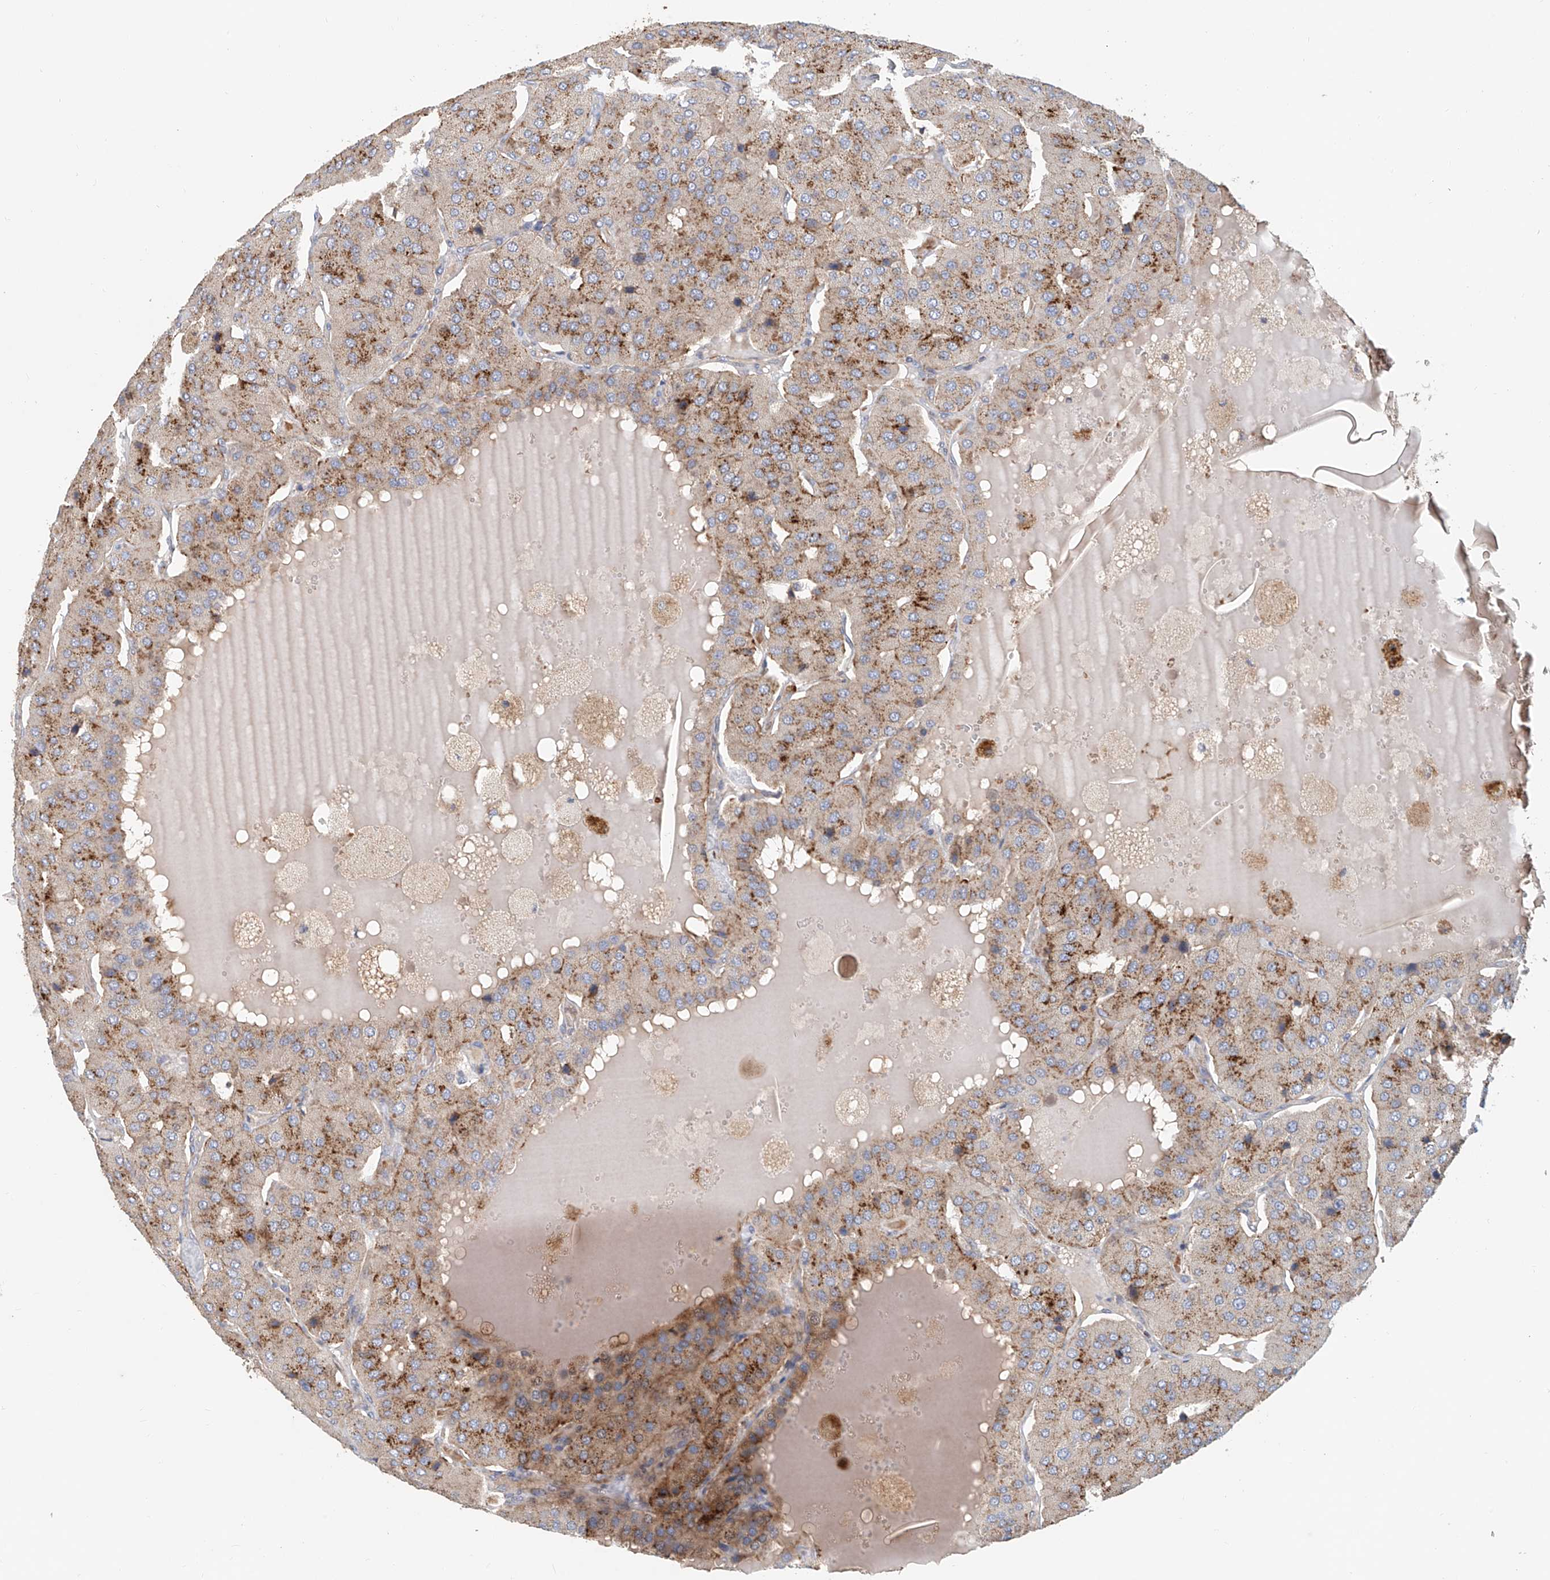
{"staining": {"intensity": "moderate", "quantity": "25%-75%", "location": "cytoplasmic/membranous"}, "tissue": "parathyroid gland", "cell_type": "Glandular cells", "image_type": "normal", "snomed": [{"axis": "morphology", "description": "Normal tissue, NOS"}, {"axis": "morphology", "description": "Adenoma, NOS"}, {"axis": "topography", "description": "Parathyroid gland"}], "caption": "A medium amount of moderate cytoplasmic/membranous positivity is appreciated in about 25%-75% of glandular cells in normal parathyroid gland.", "gene": "HGSNAT", "patient": {"sex": "female", "age": 86}}